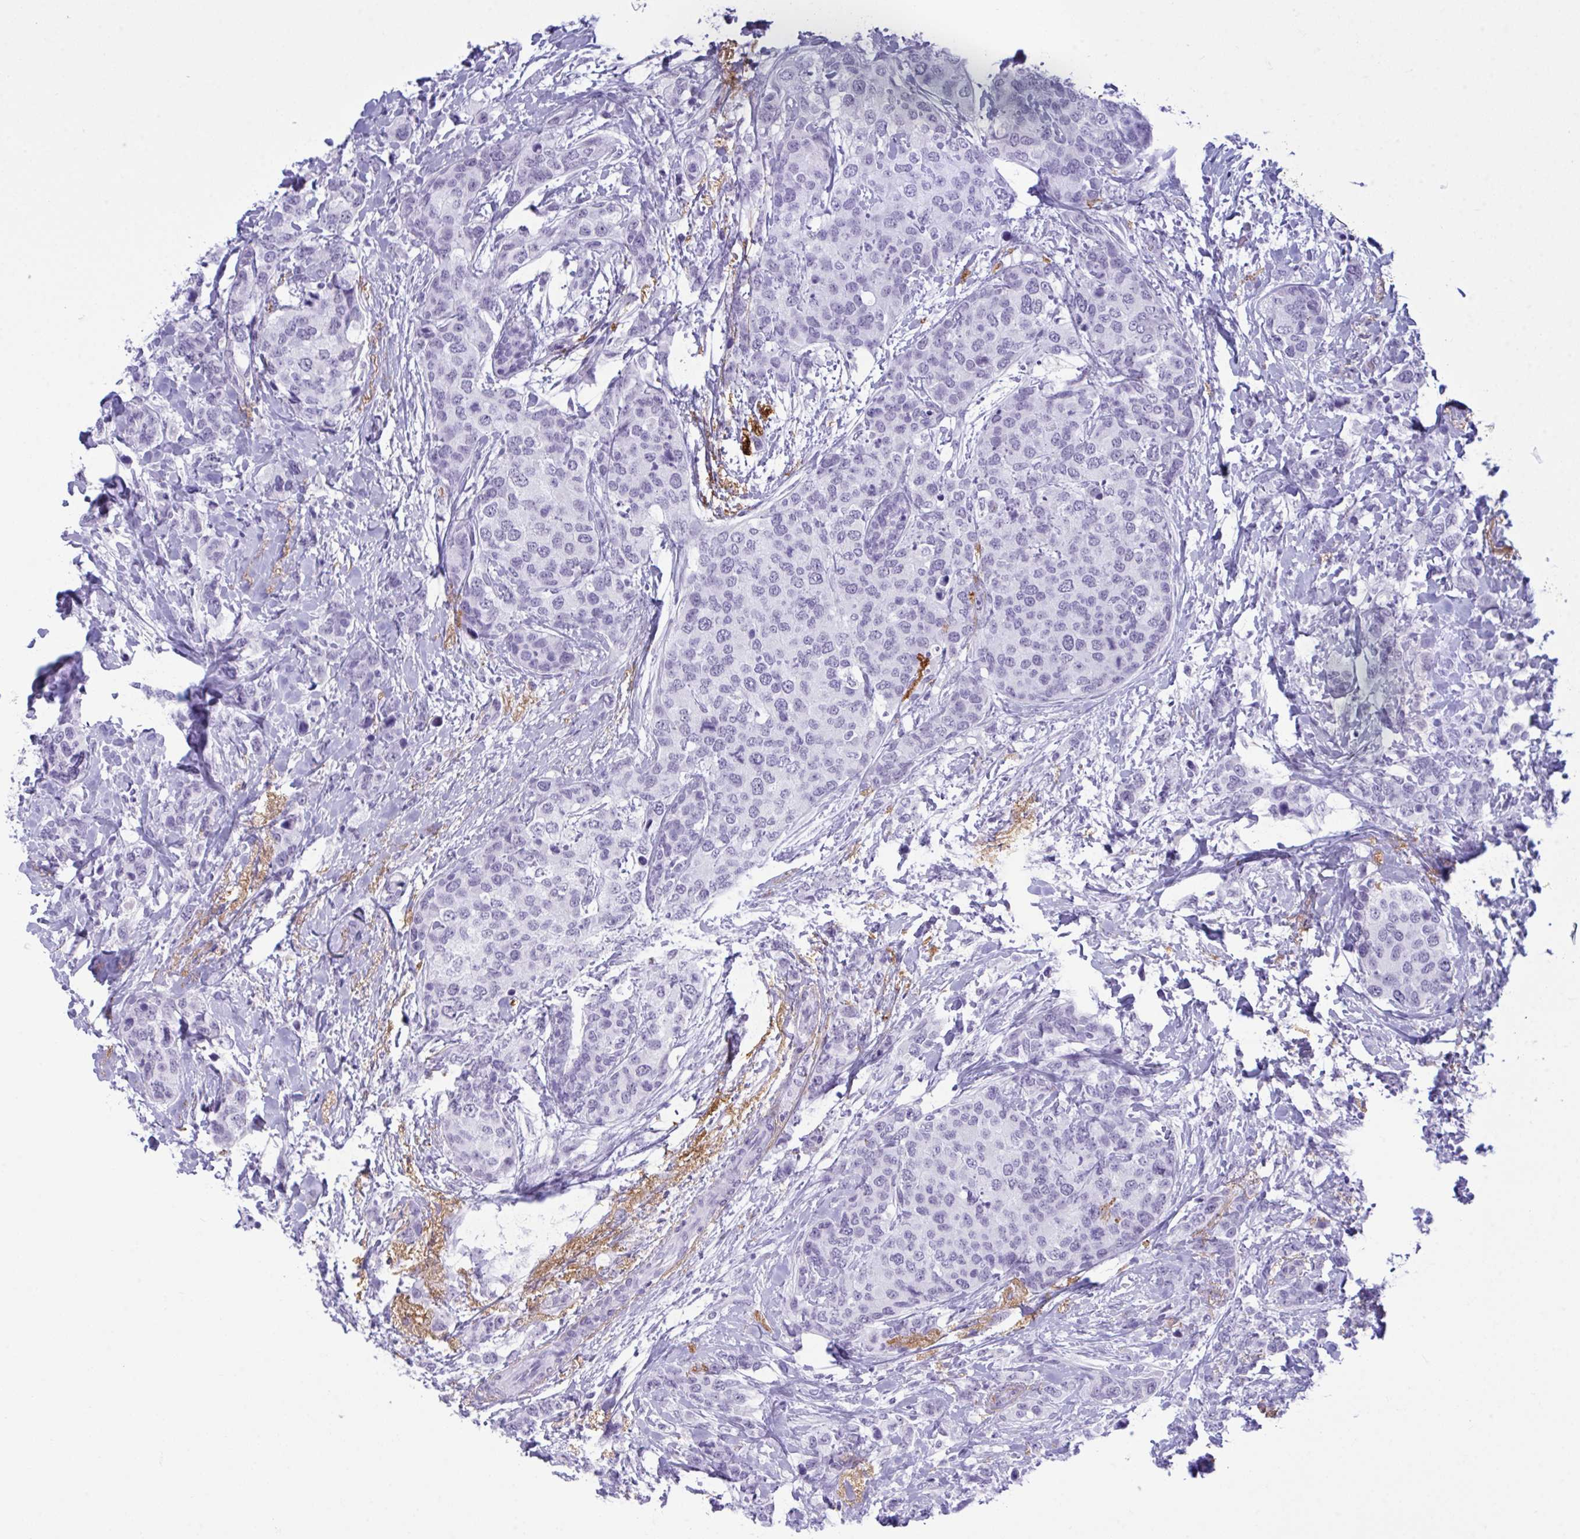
{"staining": {"intensity": "negative", "quantity": "none", "location": "none"}, "tissue": "breast cancer", "cell_type": "Tumor cells", "image_type": "cancer", "snomed": [{"axis": "morphology", "description": "Lobular carcinoma"}, {"axis": "topography", "description": "Breast"}], "caption": "IHC of breast cancer (lobular carcinoma) shows no staining in tumor cells.", "gene": "ELN", "patient": {"sex": "female", "age": 59}}